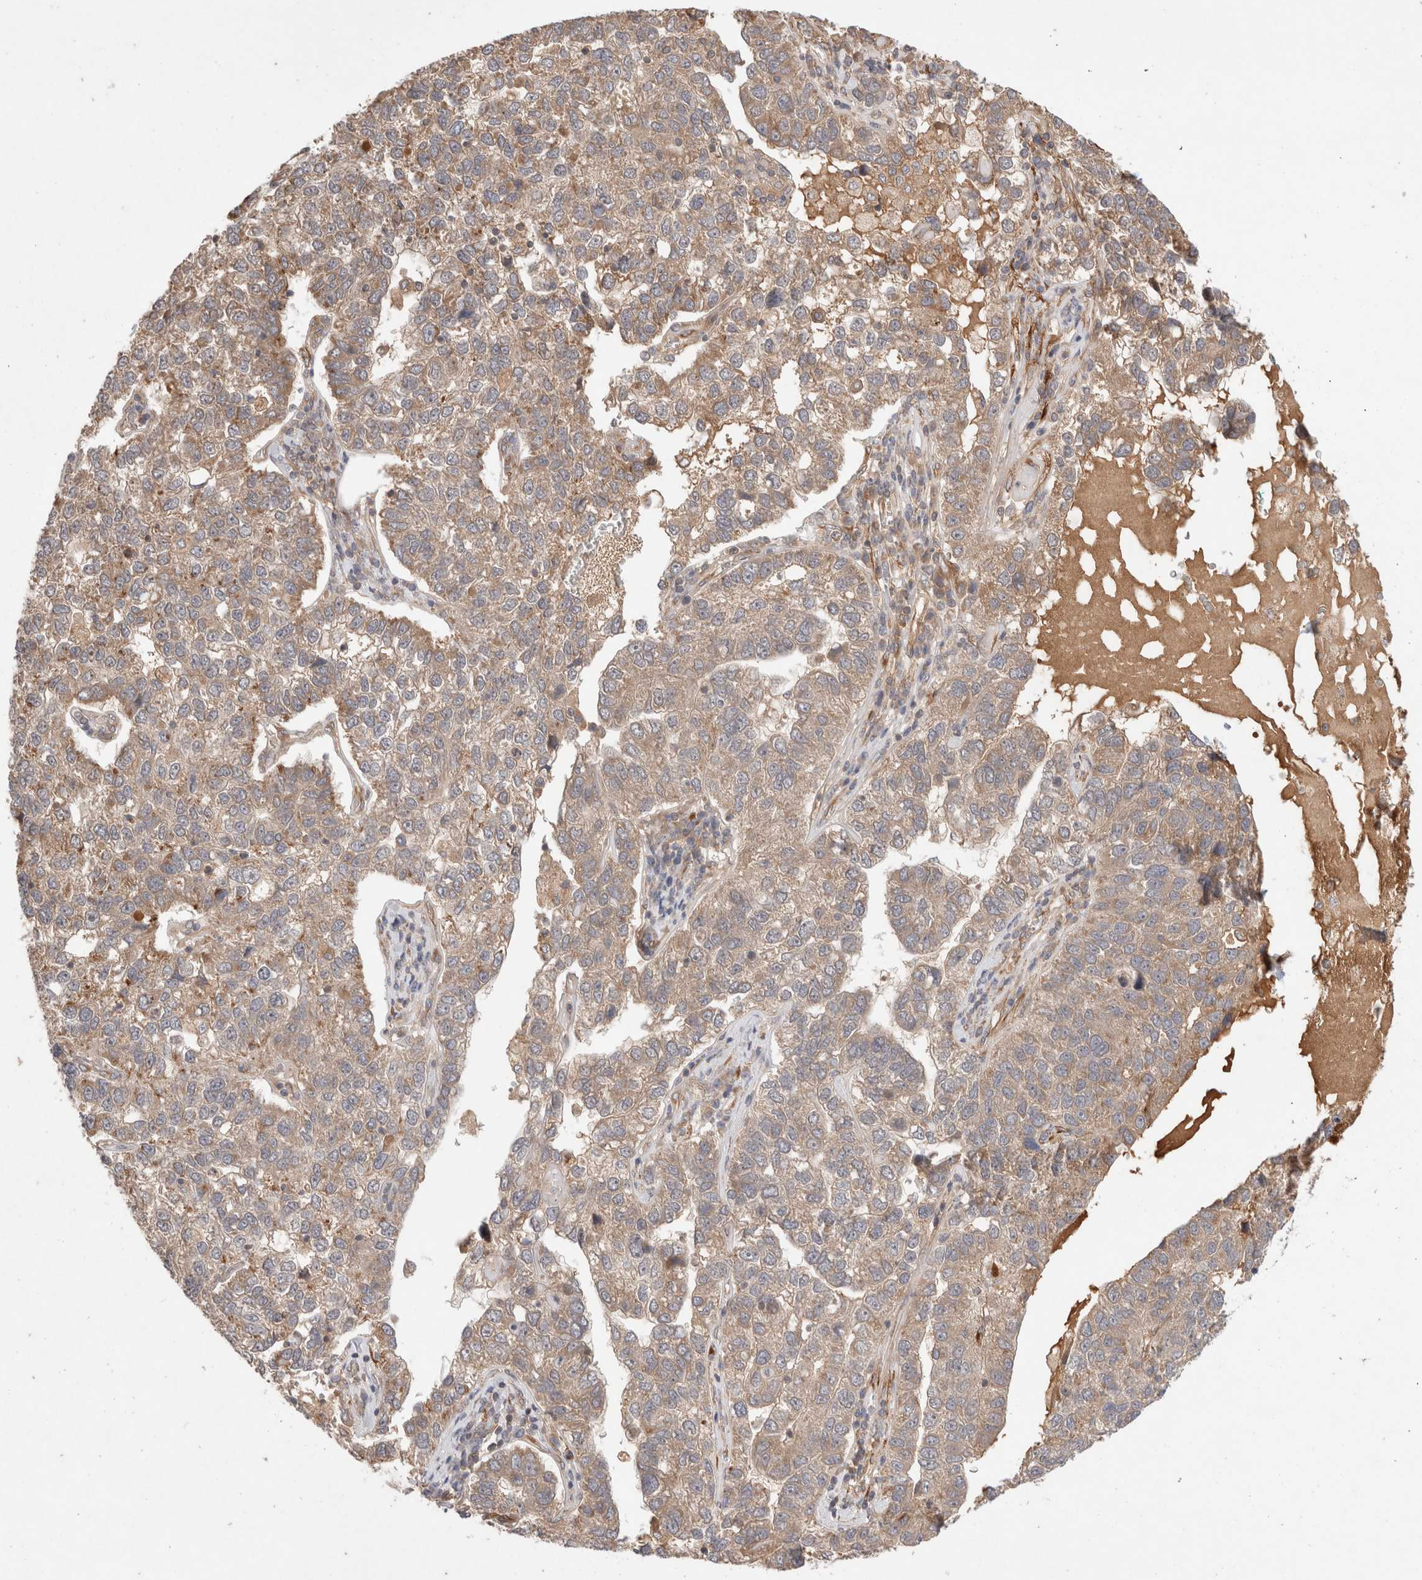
{"staining": {"intensity": "weak", "quantity": ">75%", "location": "cytoplasmic/membranous"}, "tissue": "pancreatic cancer", "cell_type": "Tumor cells", "image_type": "cancer", "snomed": [{"axis": "morphology", "description": "Adenocarcinoma, NOS"}, {"axis": "topography", "description": "Pancreas"}], "caption": "A brown stain labels weak cytoplasmic/membranous staining of a protein in human pancreatic adenocarcinoma tumor cells.", "gene": "KLHL20", "patient": {"sex": "female", "age": 61}}